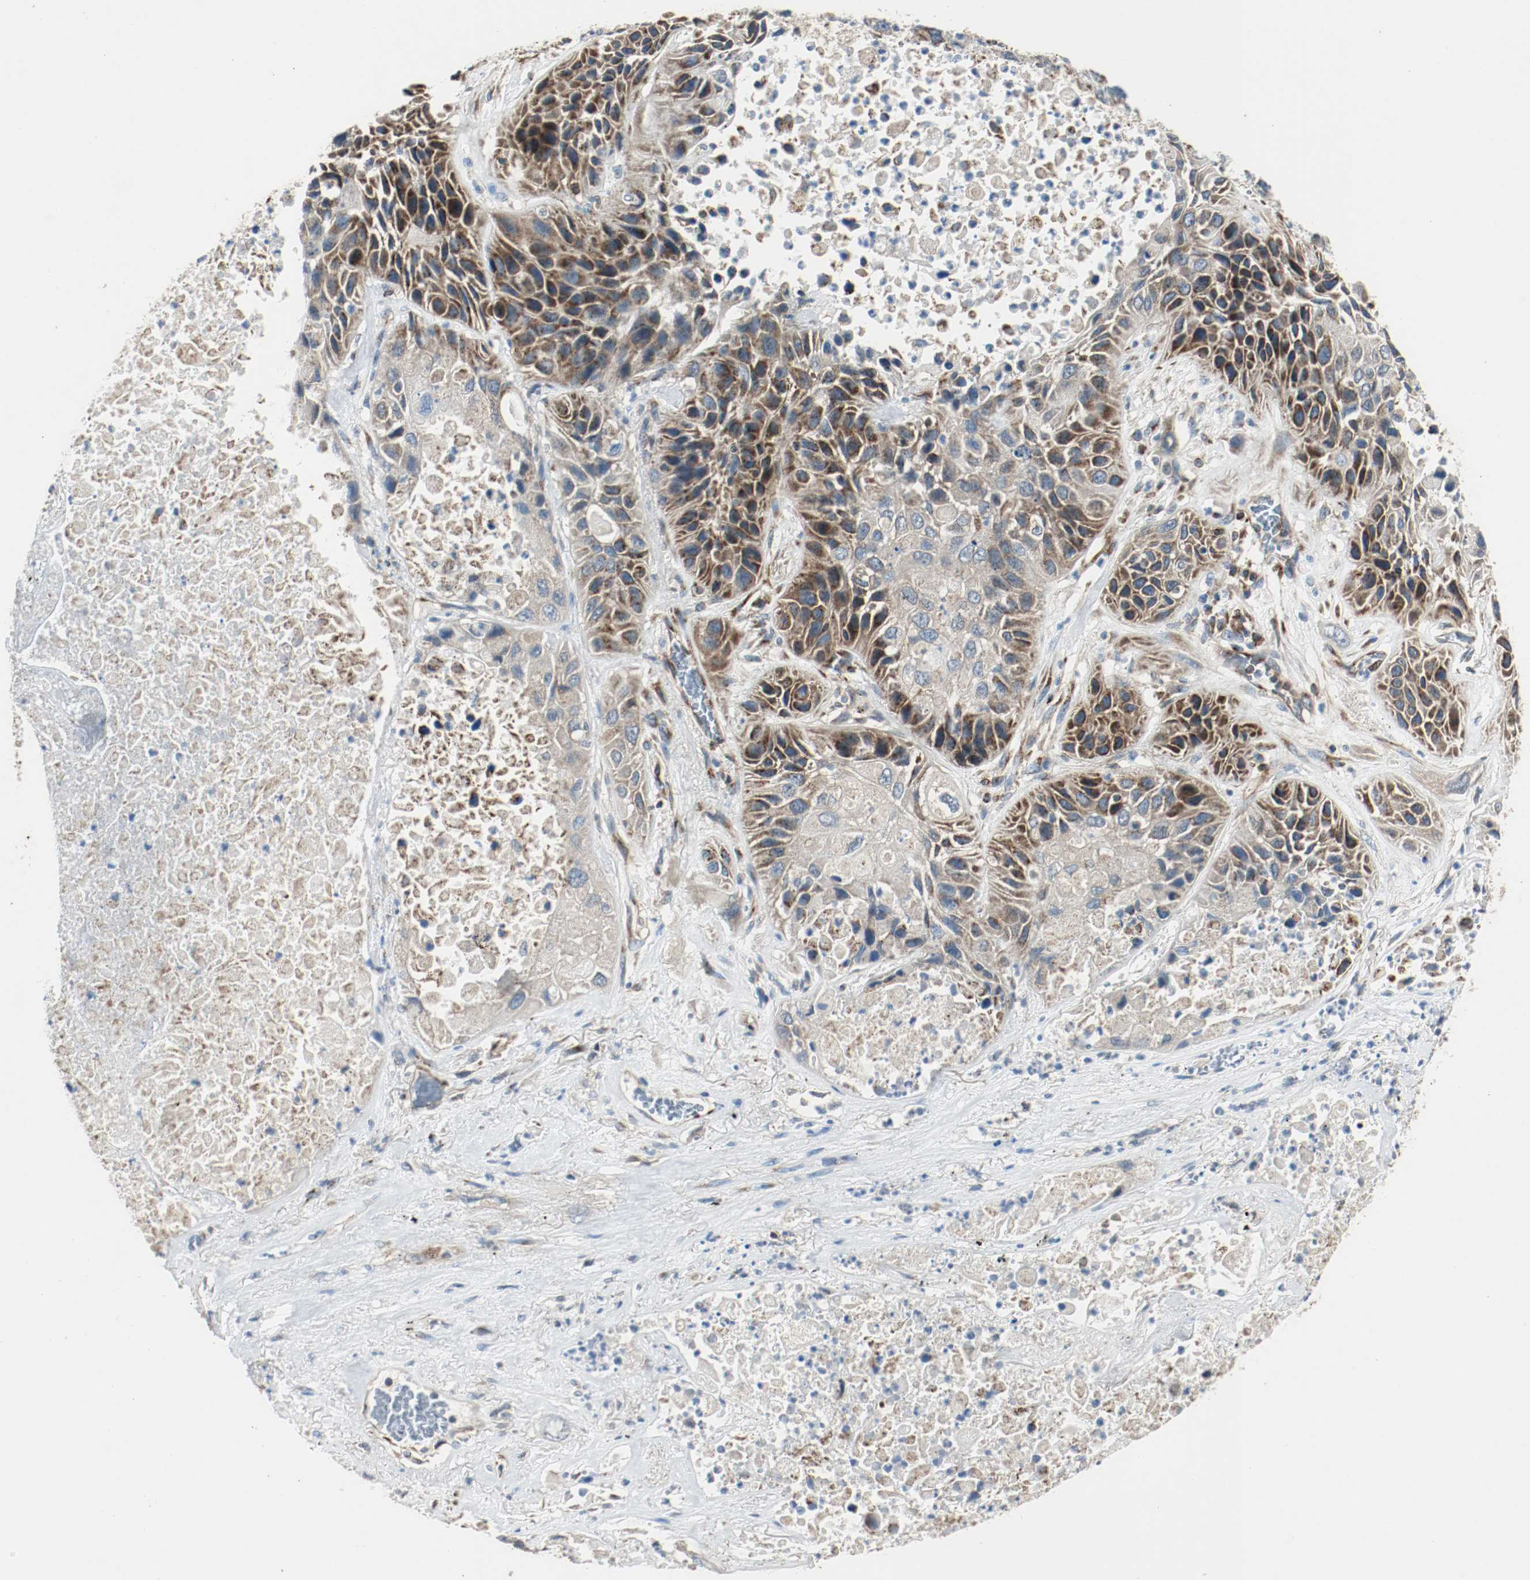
{"staining": {"intensity": "strong", "quantity": ">75%", "location": "cytoplasmic/membranous"}, "tissue": "lung cancer", "cell_type": "Tumor cells", "image_type": "cancer", "snomed": [{"axis": "morphology", "description": "Squamous cell carcinoma, NOS"}, {"axis": "topography", "description": "Lung"}], "caption": "IHC (DAB) staining of human squamous cell carcinoma (lung) exhibits strong cytoplasmic/membranous protein expression in approximately >75% of tumor cells.", "gene": "PLCG1", "patient": {"sex": "female", "age": 76}}